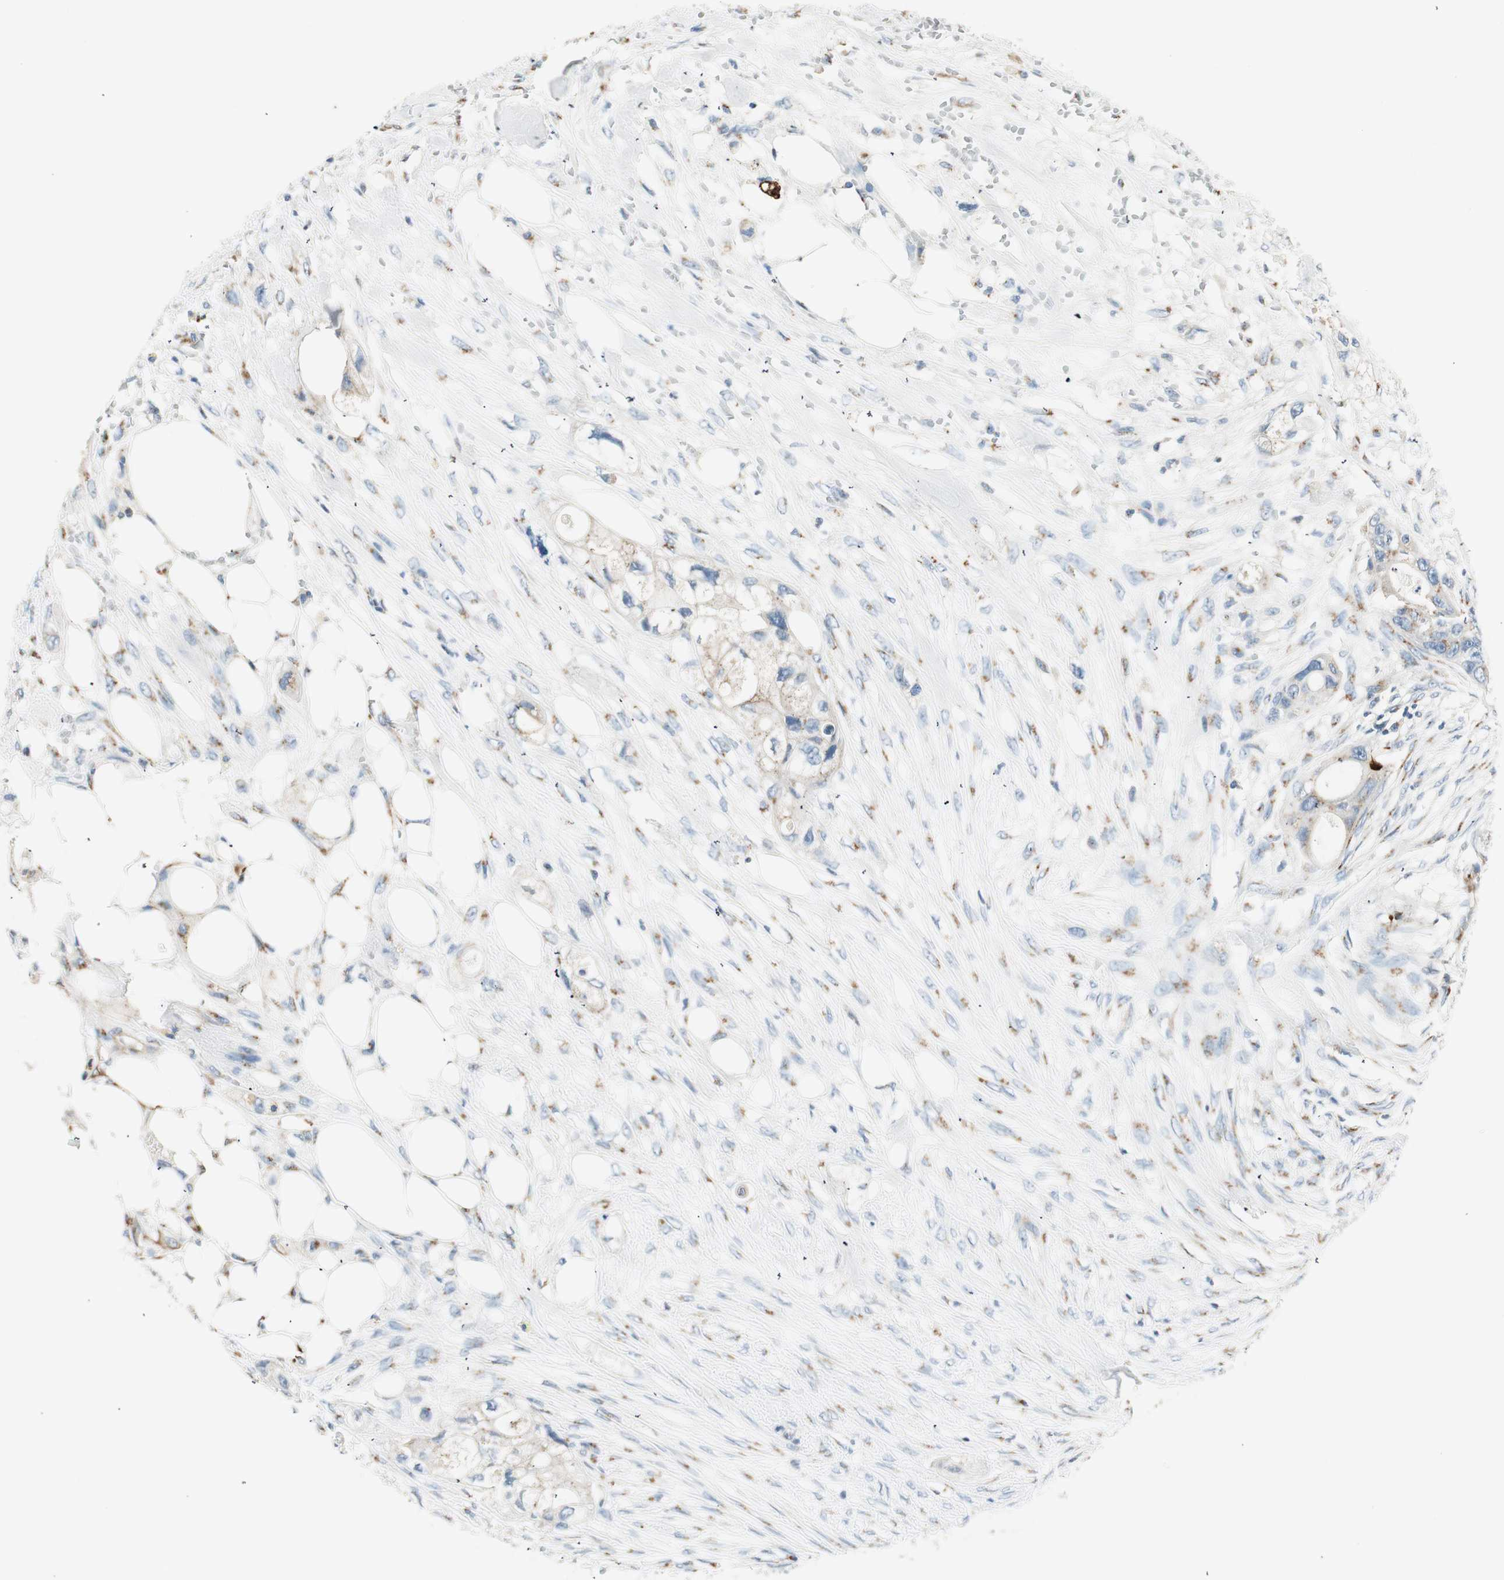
{"staining": {"intensity": "moderate", "quantity": "<25%", "location": "cytoplasmic/membranous"}, "tissue": "colorectal cancer", "cell_type": "Tumor cells", "image_type": "cancer", "snomed": [{"axis": "morphology", "description": "Adenocarcinoma, NOS"}, {"axis": "topography", "description": "Colon"}], "caption": "Tumor cells demonstrate low levels of moderate cytoplasmic/membranous expression in approximately <25% of cells in human adenocarcinoma (colorectal).", "gene": "TMF1", "patient": {"sex": "female", "age": 57}}